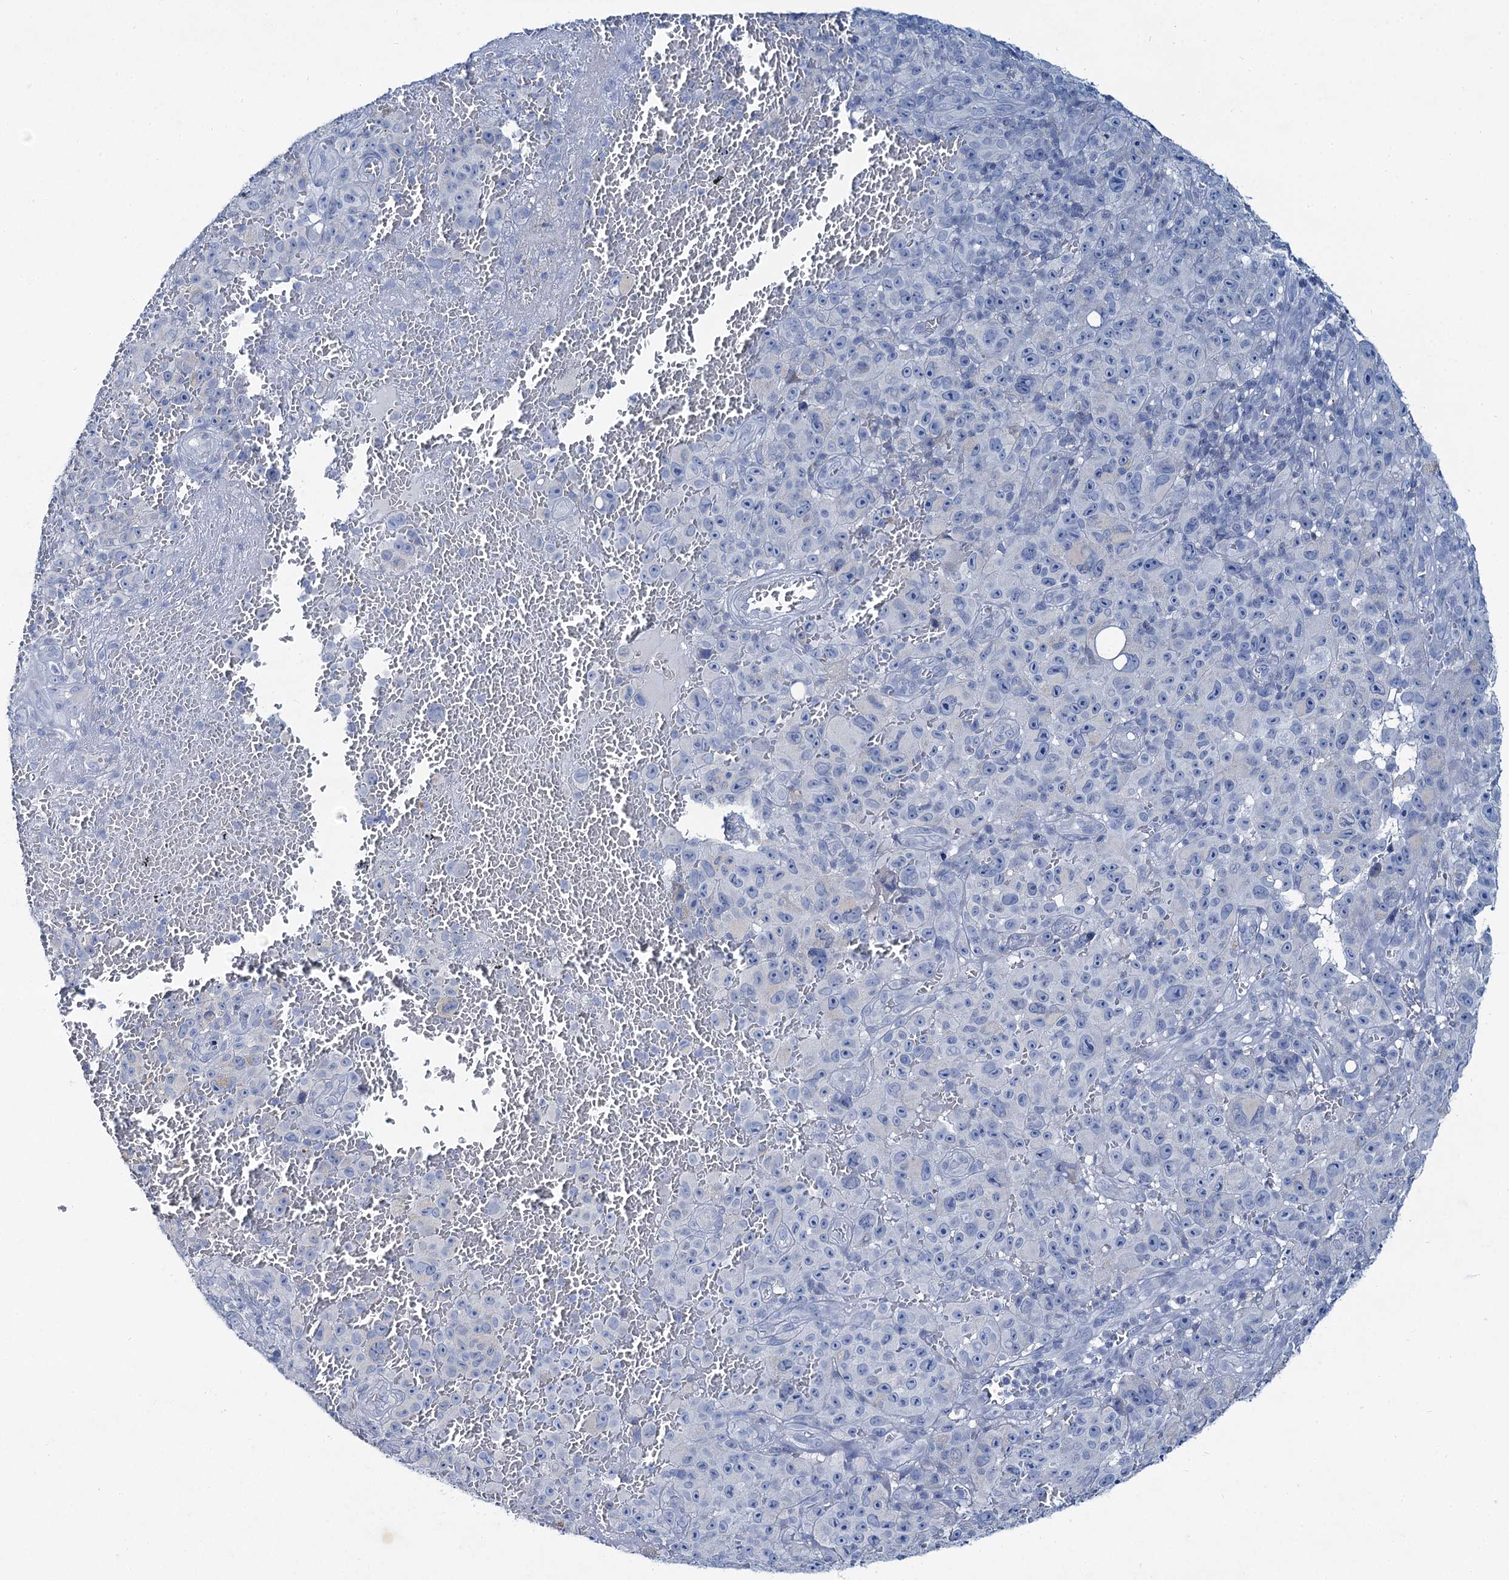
{"staining": {"intensity": "negative", "quantity": "none", "location": "none"}, "tissue": "melanoma", "cell_type": "Tumor cells", "image_type": "cancer", "snomed": [{"axis": "morphology", "description": "Malignant melanoma, NOS"}, {"axis": "topography", "description": "Skin"}], "caption": "Immunohistochemistry micrograph of neoplastic tissue: human malignant melanoma stained with DAB displays no significant protein positivity in tumor cells.", "gene": "TOX3", "patient": {"sex": "female", "age": 82}}